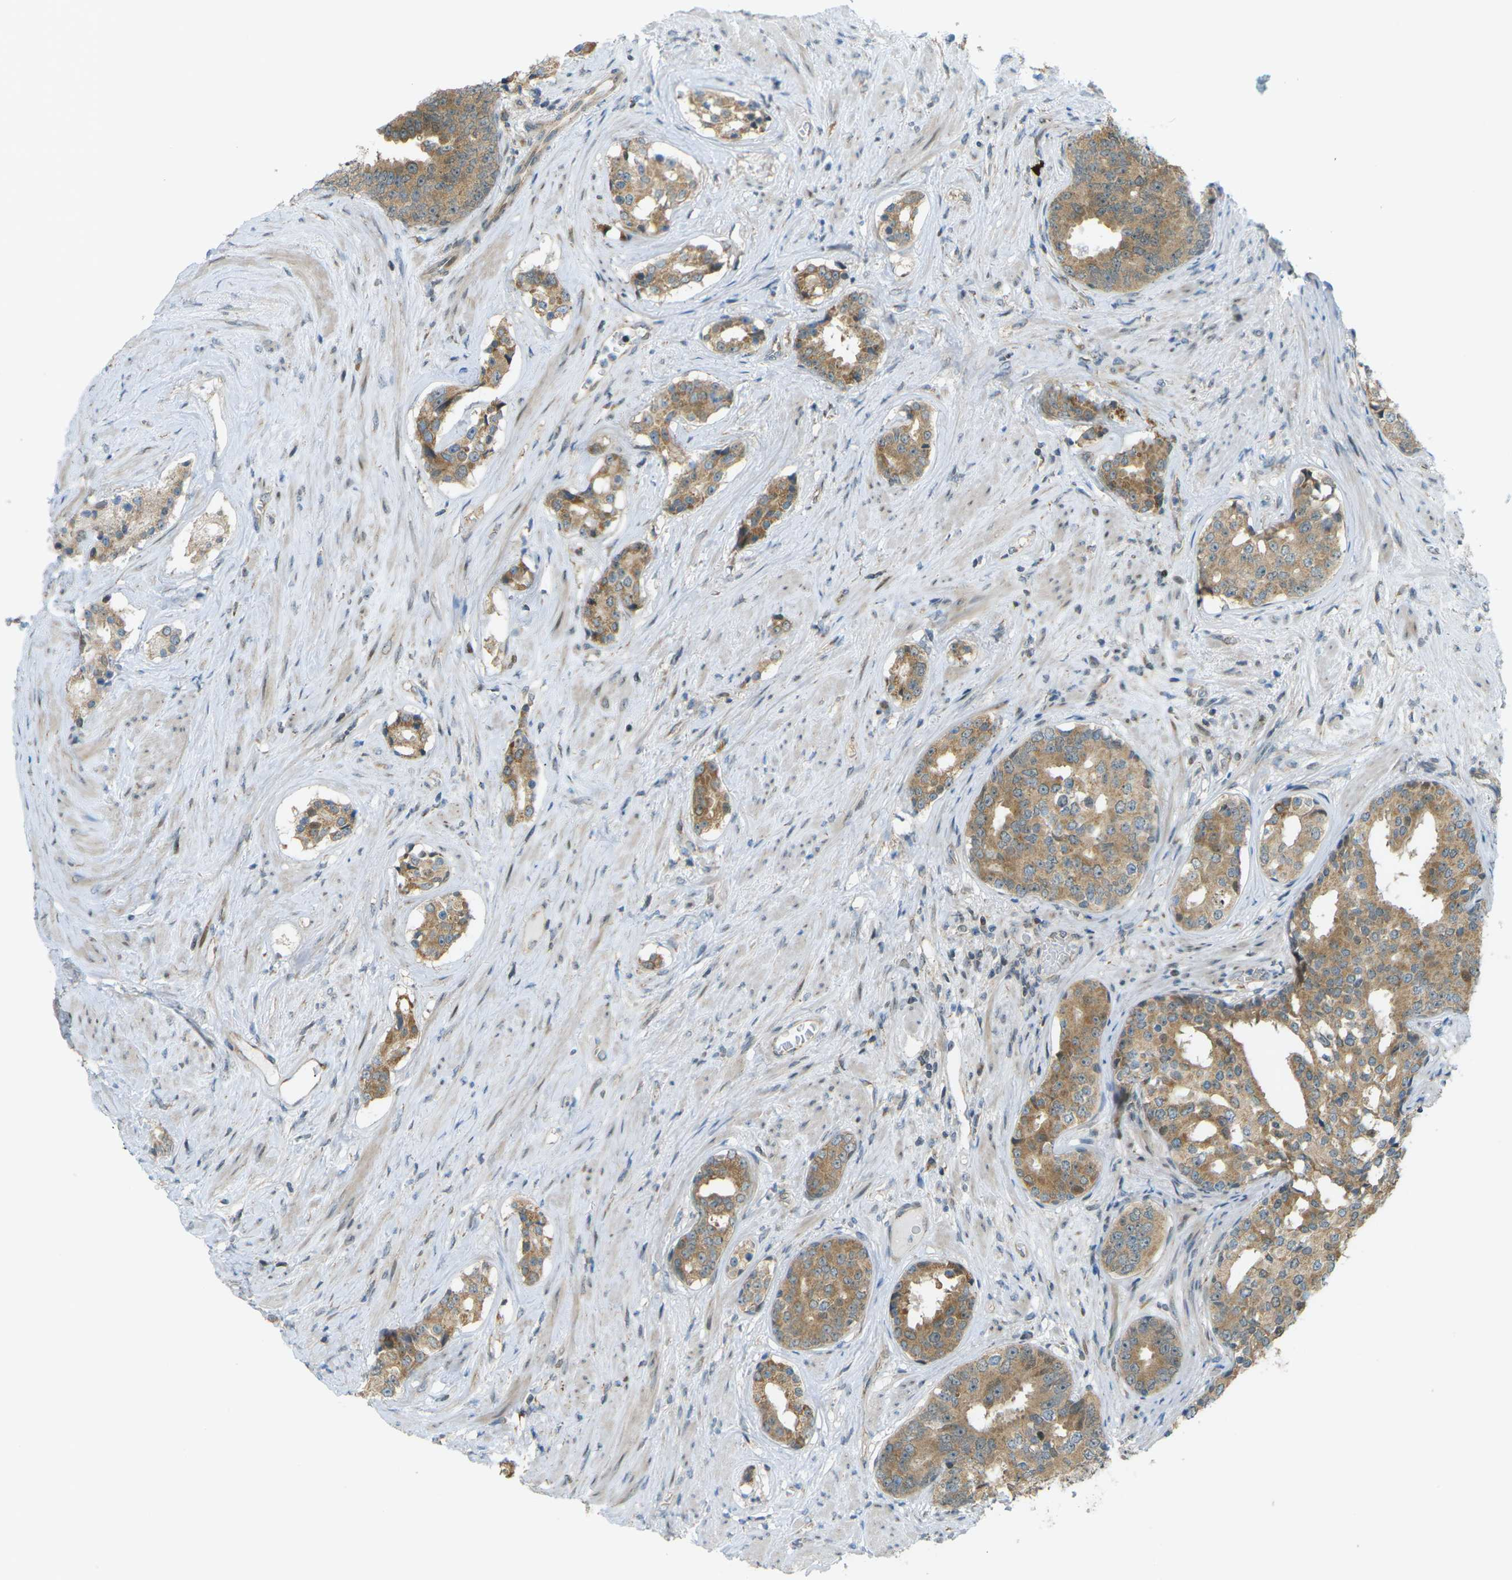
{"staining": {"intensity": "moderate", "quantity": ">75%", "location": "cytoplasmic/membranous"}, "tissue": "prostate cancer", "cell_type": "Tumor cells", "image_type": "cancer", "snomed": [{"axis": "morphology", "description": "Adenocarcinoma, High grade"}, {"axis": "topography", "description": "Prostate"}], "caption": "Immunohistochemical staining of prostate adenocarcinoma (high-grade) exhibits medium levels of moderate cytoplasmic/membranous protein expression in about >75% of tumor cells.", "gene": "CCDC186", "patient": {"sex": "male", "age": 71}}